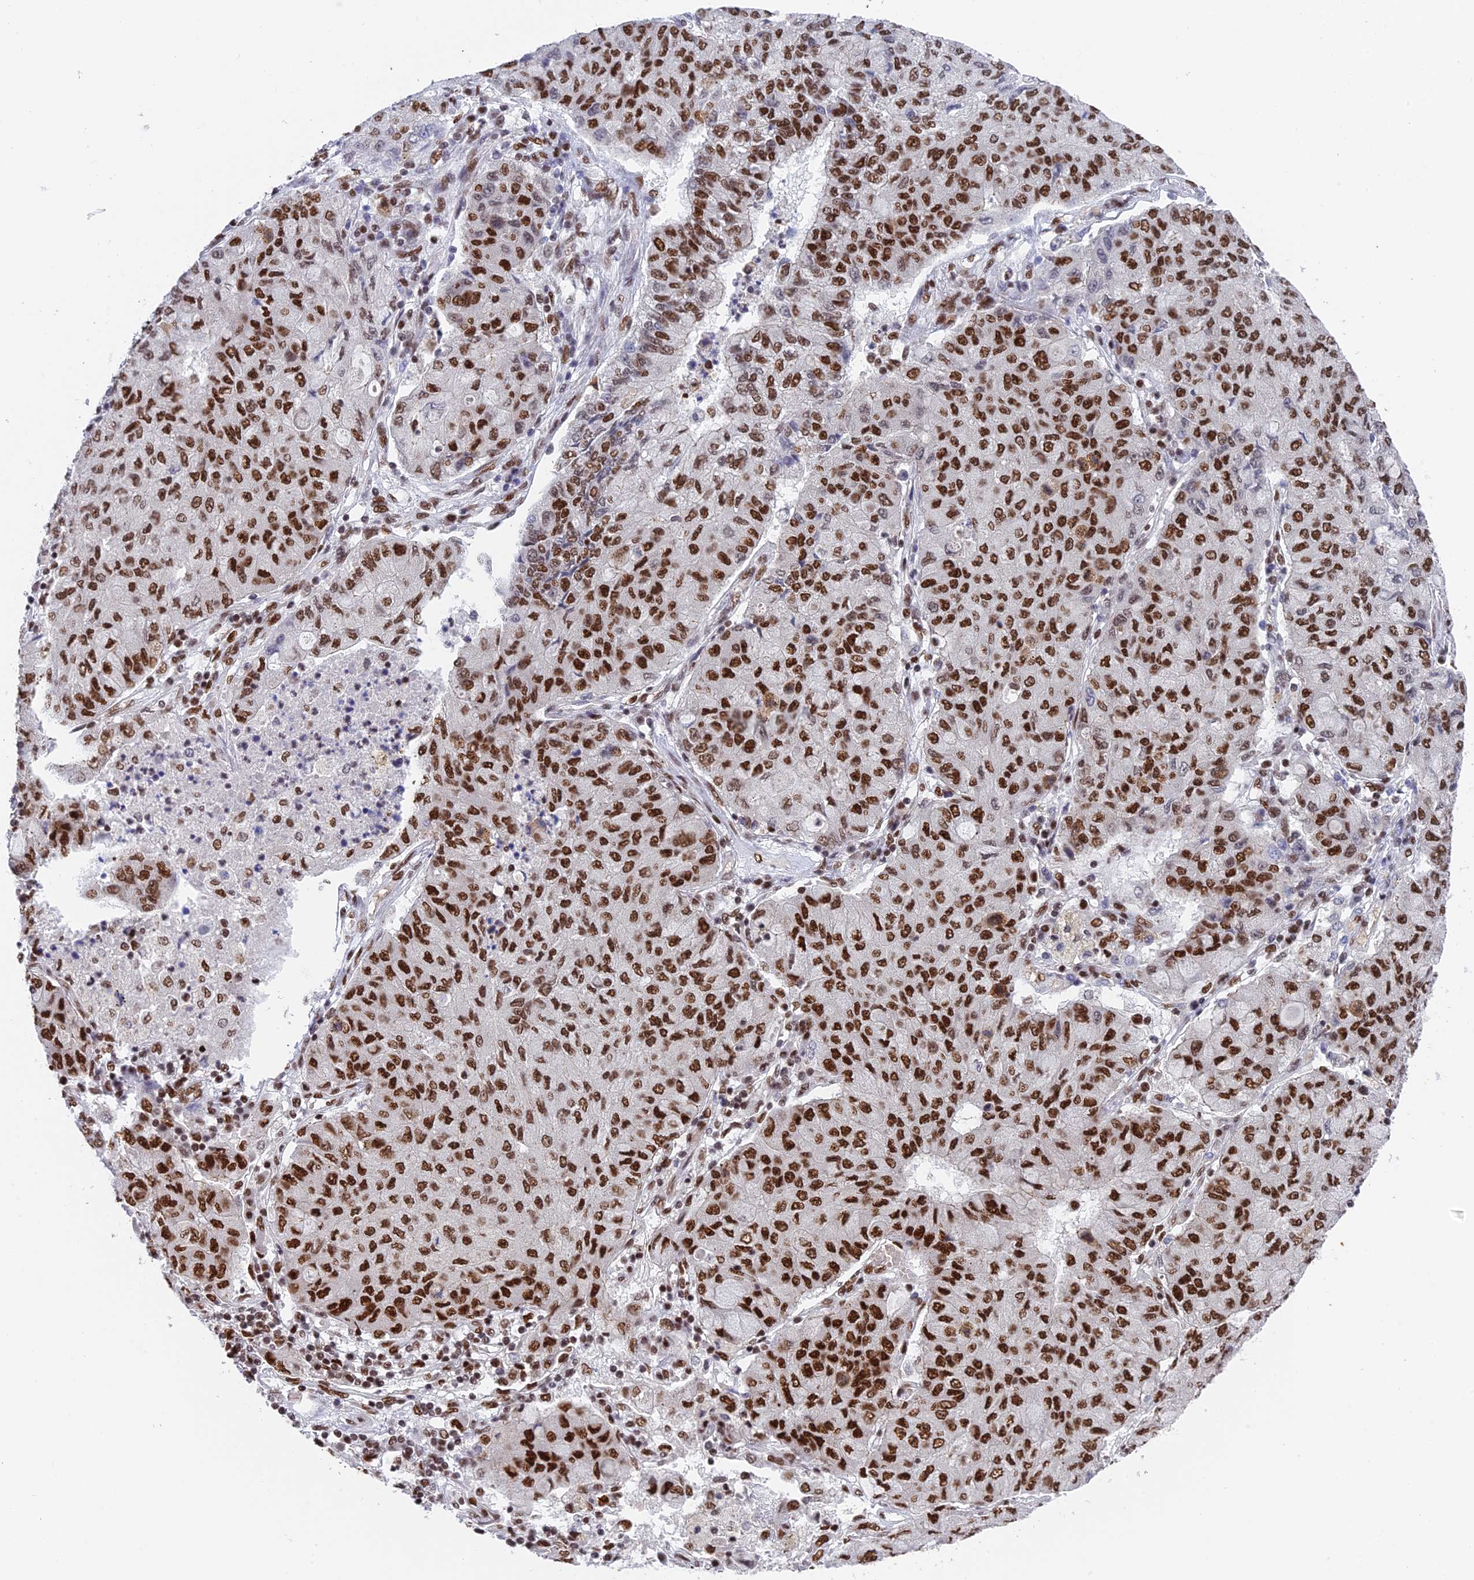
{"staining": {"intensity": "strong", "quantity": ">75%", "location": "nuclear"}, "tissue": "lung cancer", "cell_type": "Tumor cells", "image_type": "cancer", "snomed": [{"axis": "morphology", "description": "Squamous cell carcinoma, NOS"}, {"axis": "topography", "description": "Lung"}], "caption": "High-magnification brightfield microscopy of squamous cell carcinoma (lung) stained with DAB (brown) and counterstained with hematoxylin (blue). tumor cells exhibit strong nuclear positivity is seen in approximately>75% of cells. Nuclei are stained in blue.", "gene": "EEF1AKMT3", "patient": {"sex": "male", "age": 74}}